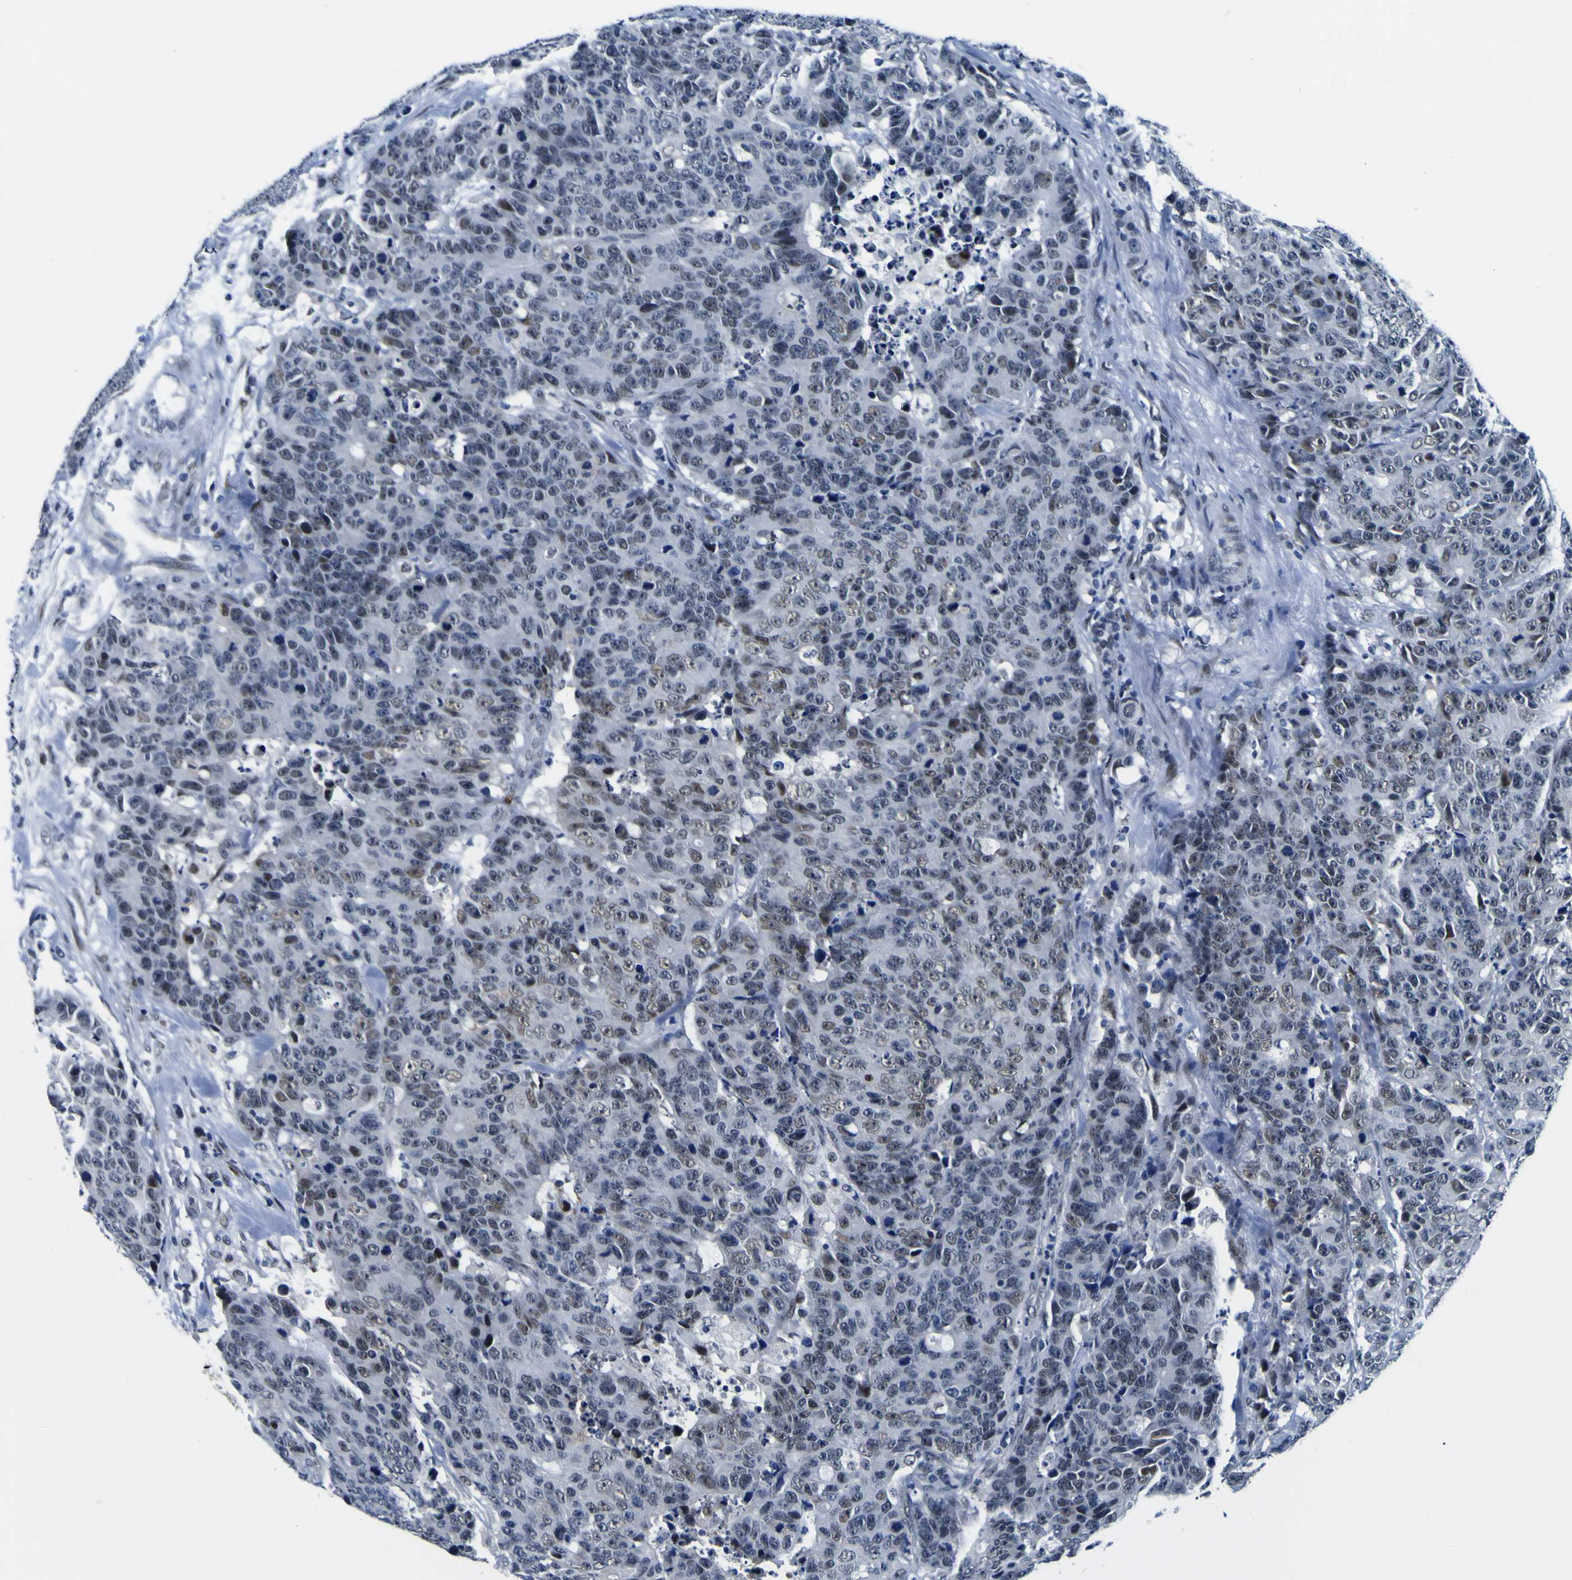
{"staining": {"intensity": "weak", "quantity": "<25%", "location": "nuclear"}, "tissue": "colorectal cancer", "cell_type": "Tumor cells", "image_type": "cancer", "snomed": [{"axis": "morphology", "description": "Adenocarcinoma, NOS"}, {"axis": "topography", "description": "Colon"}], "caption": "Immunohistochemistry histopathology image of adenocarcinoma (colorectal) stained for a protein (brown), which demonstrates no expression in tumor cells.", "gene": "CUL4B", "patient": {"sex": "female", "age": 86}}